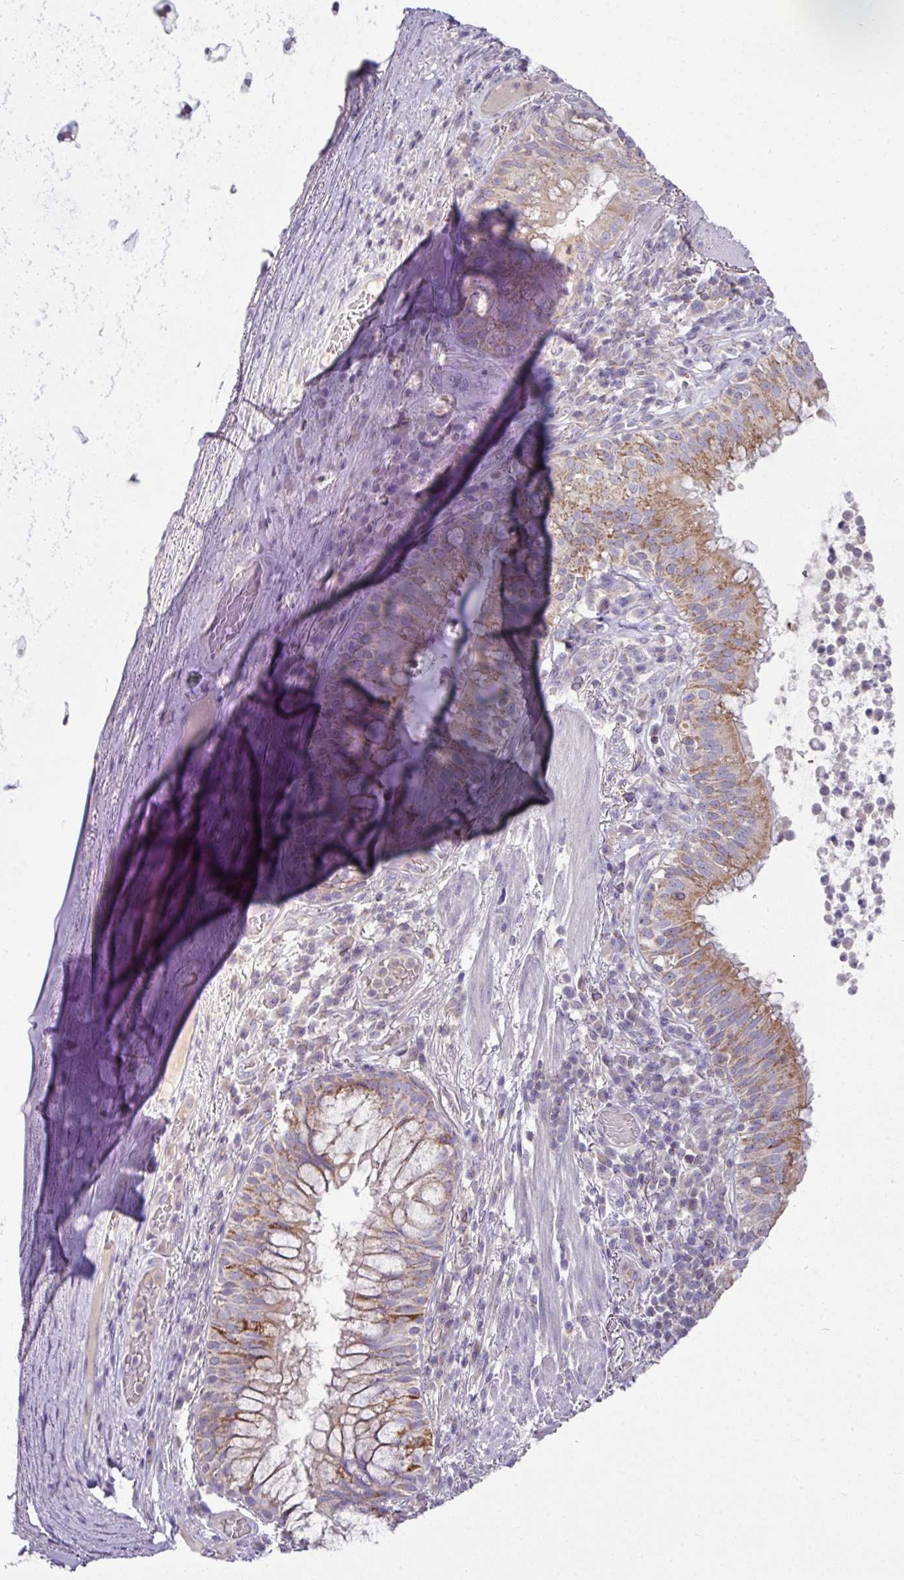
{"staining": {"intensity": "moderate", "quantity": "25%-75%", "location": "cytoplasmic/membranous"}, "tissue": "bronchus", "cell_type": "Respiratory epithelial cells", "image_type": "normal", "snomed": [{"axis": "morphology", "description": "Normal tissue, NOS"}, {"axis": "topography", "description": "Cartilage tissue"}, {"axis": "topography", "description": "Bronchus"}], "caption": "Protein analysis of unremarkable bronchus shows moderate cytoplasmic/membranous staining in about 25%-75% of respiratory epithelial cells.", "gene": "TRAPPC1", "patient": {"sex": "male", "age": 56}}